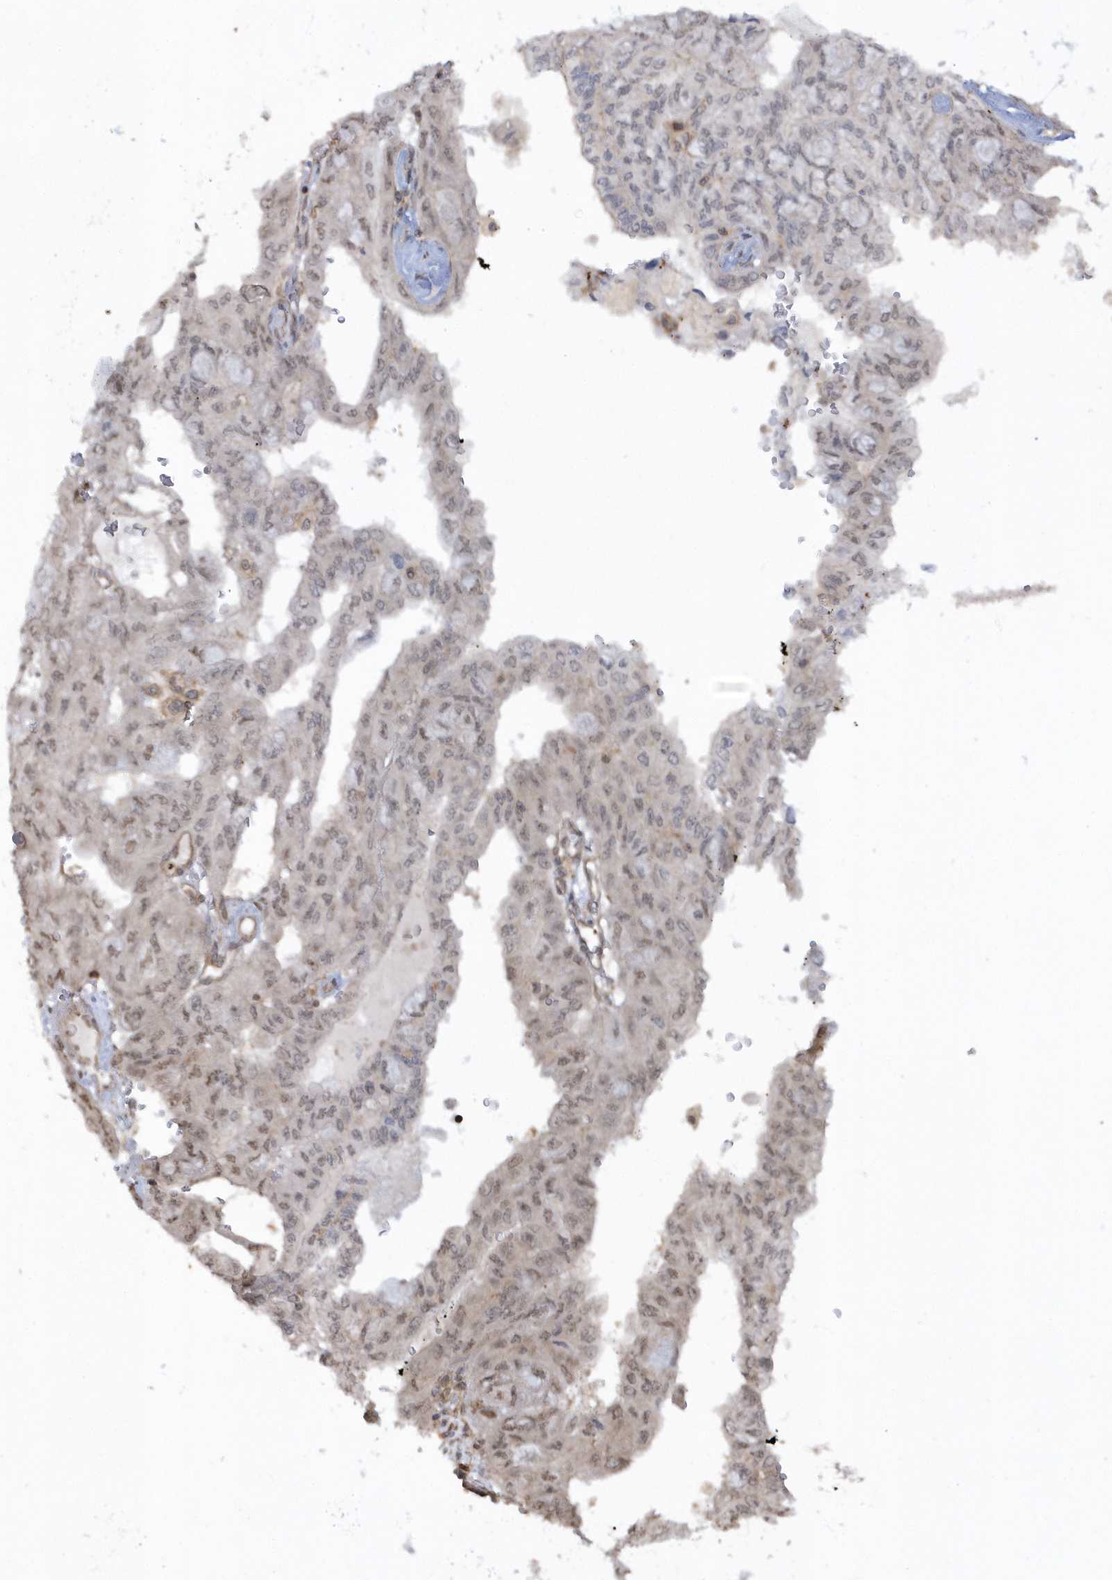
{"staining": {"intensity": "weak", "quantity": "25%-75%", "location": "nuclear"}, "tissue": "pancreatic cancer", "cell_type": "Tumor cells", "image_type": "cancer", "snomed": [{"axis": "morphology", "description": "Adenocarcinoma, NOS"}, {"axis": "topography", "description": "Pancreas"}], "caption": "Human adenocarcinoma (pancreatic) stained for a protein (brown) shows weak nuclear positive expression in approximately 25%-75% of tumor cells.", "gene": "BSN", "patient": {"sex": "male", "age": 51}}